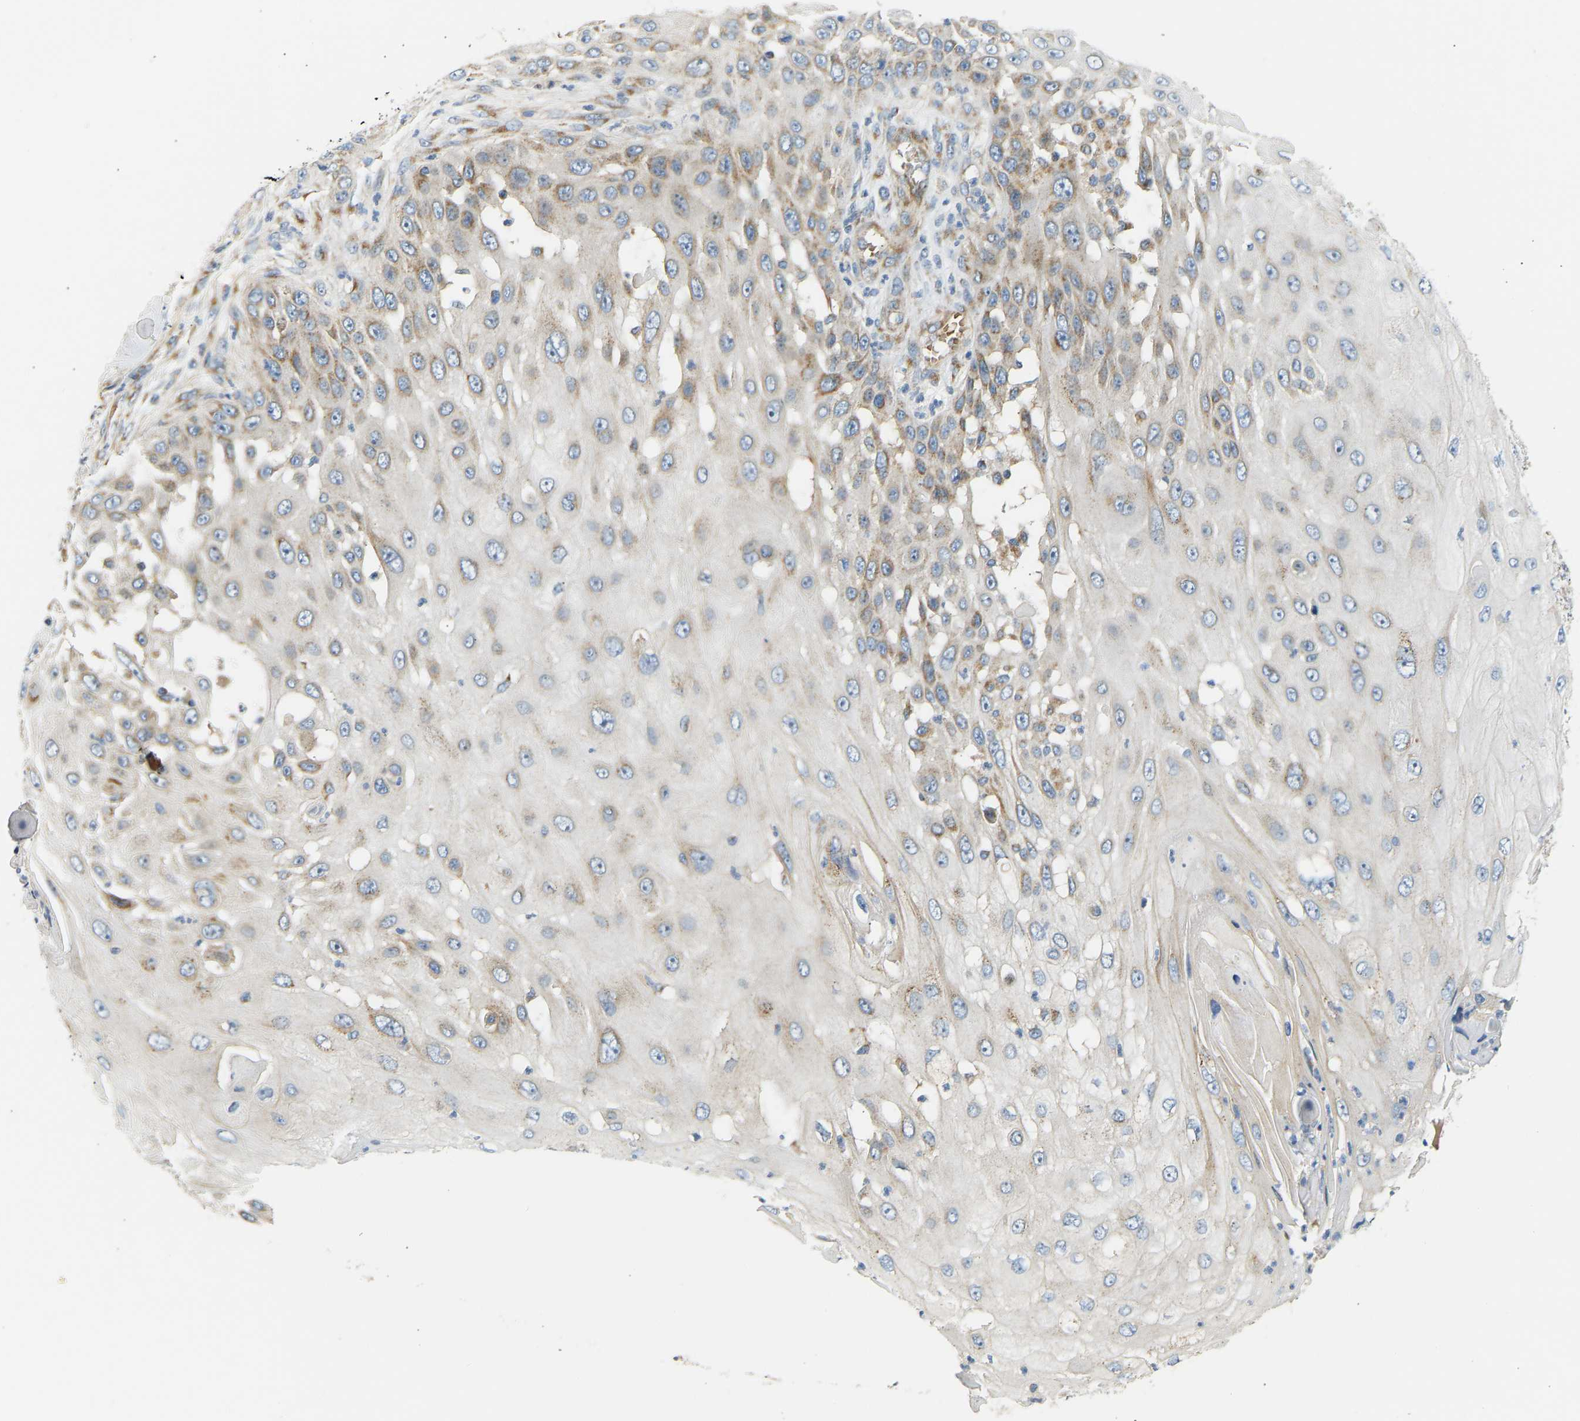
{"staining": {"intensity": "moderate", "quantity": "<25%", "location": "cytoplasmic/membranous"}, "tissue": "skin cancer", "cell_type": "Tumor cells", "image_type": "cancer", "snomed": [{"axis": "morphology", "description": "Squamous cell carcinoma, NOS"}, {"axis": "topography", "description": "Skin"}], "caption": "High-power microscopy captured an immunohistochemistry (IHC) photomicrograph of skin cancer, revealing moderate cytoplasmic/membranous staining in about <25% of tumor cells.", "gene": "YIPF2", "patient": {"sex": "female", "age": 44}}